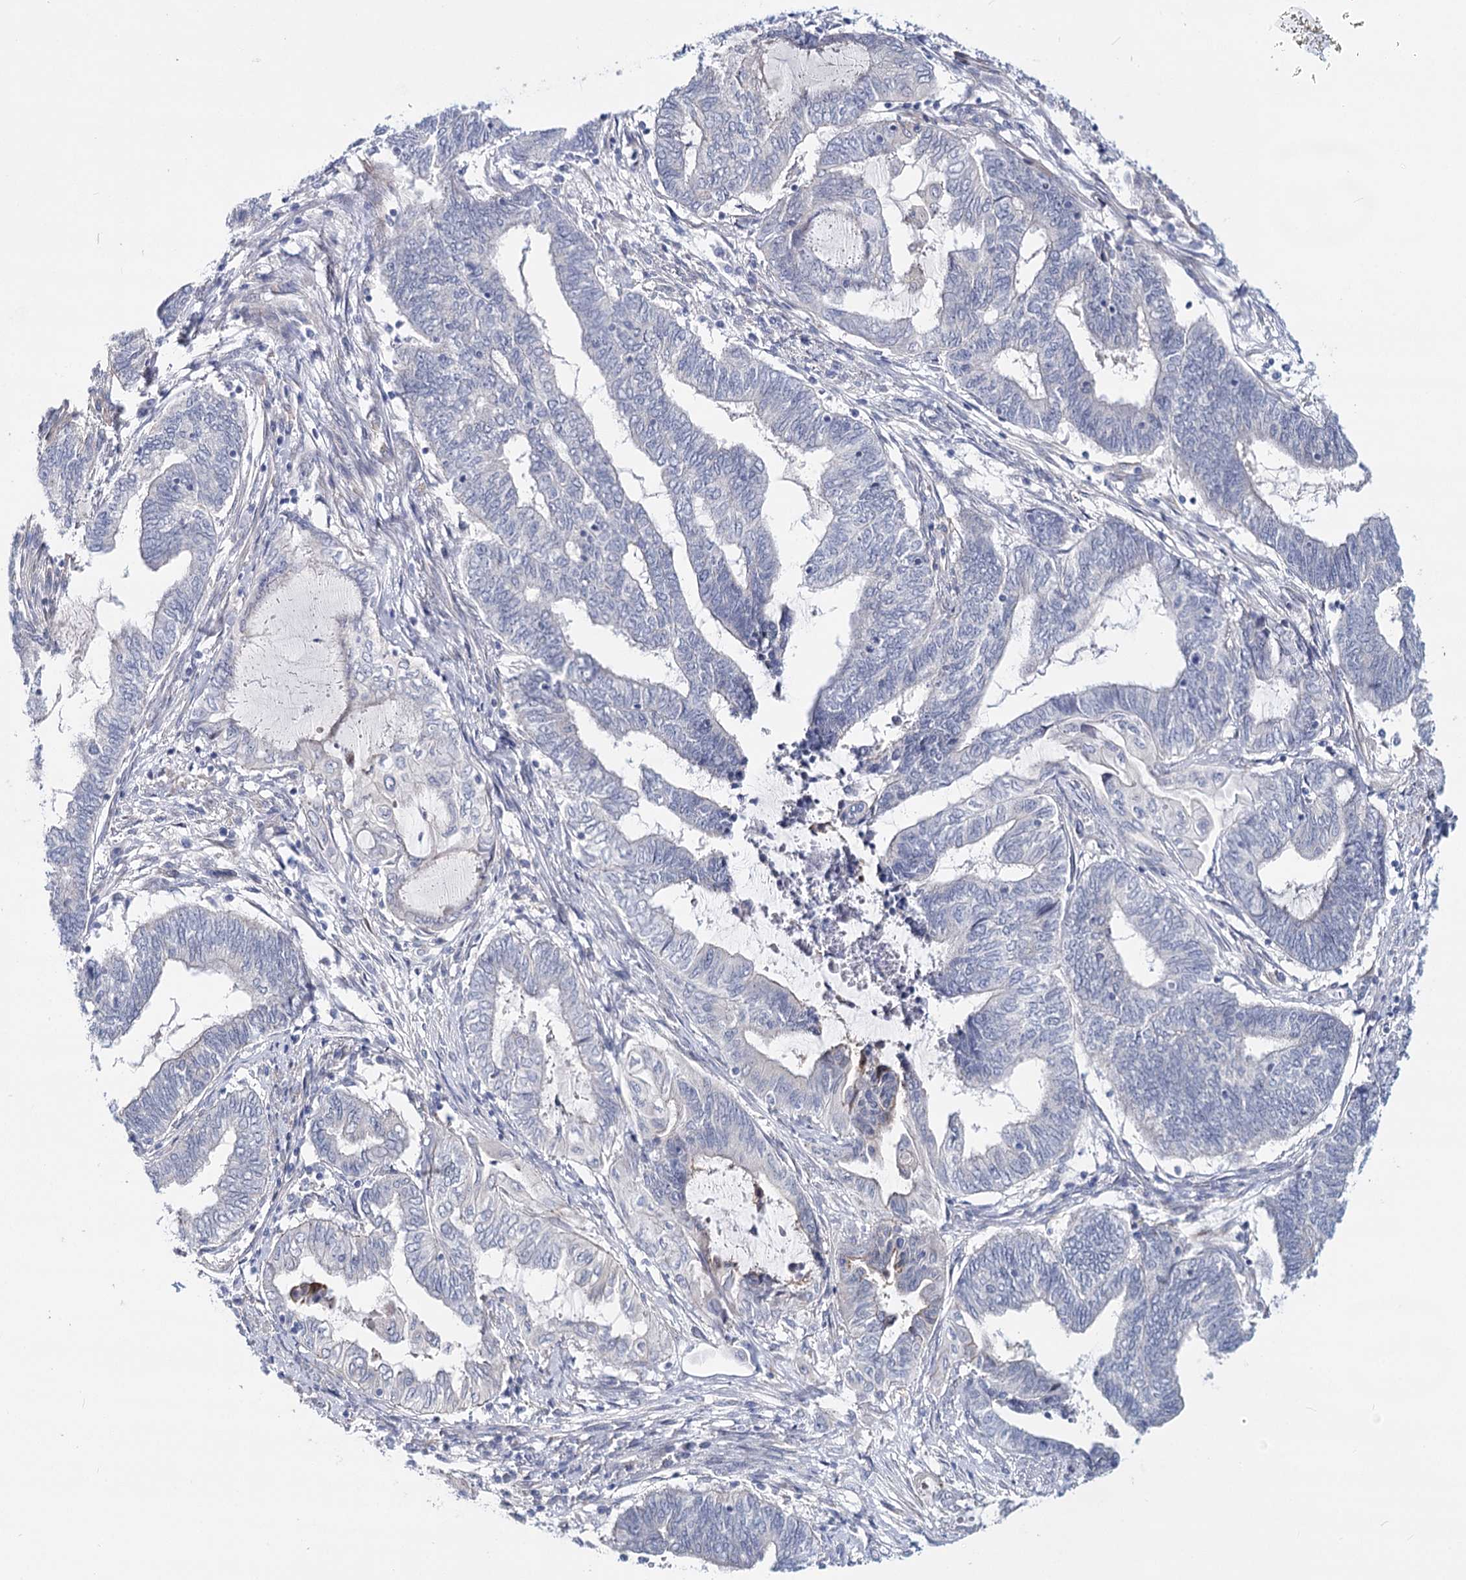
{"staining": {"intensity": "negative", "quantity": "none", "location": "none"}, "tissue": "endometrial cancer", "cell_type": "Tumor cells", "image_type": "cancer", "snomed": [{"axis": "morphology", "description": "Adenocarcinoma, NOS"}, {"axis": "topography", "description": "Uterus"}, {"axis": "topography", "description": "Endometrium"}], "caption": "Human endometrial cancer (adenocarcinoma) stained for a protein using immunohistochemistry (IHC) demonstrates no positivity in tumor cells.", "gene": "TEX12", "patient": {"sex": "female", "age": 70}}